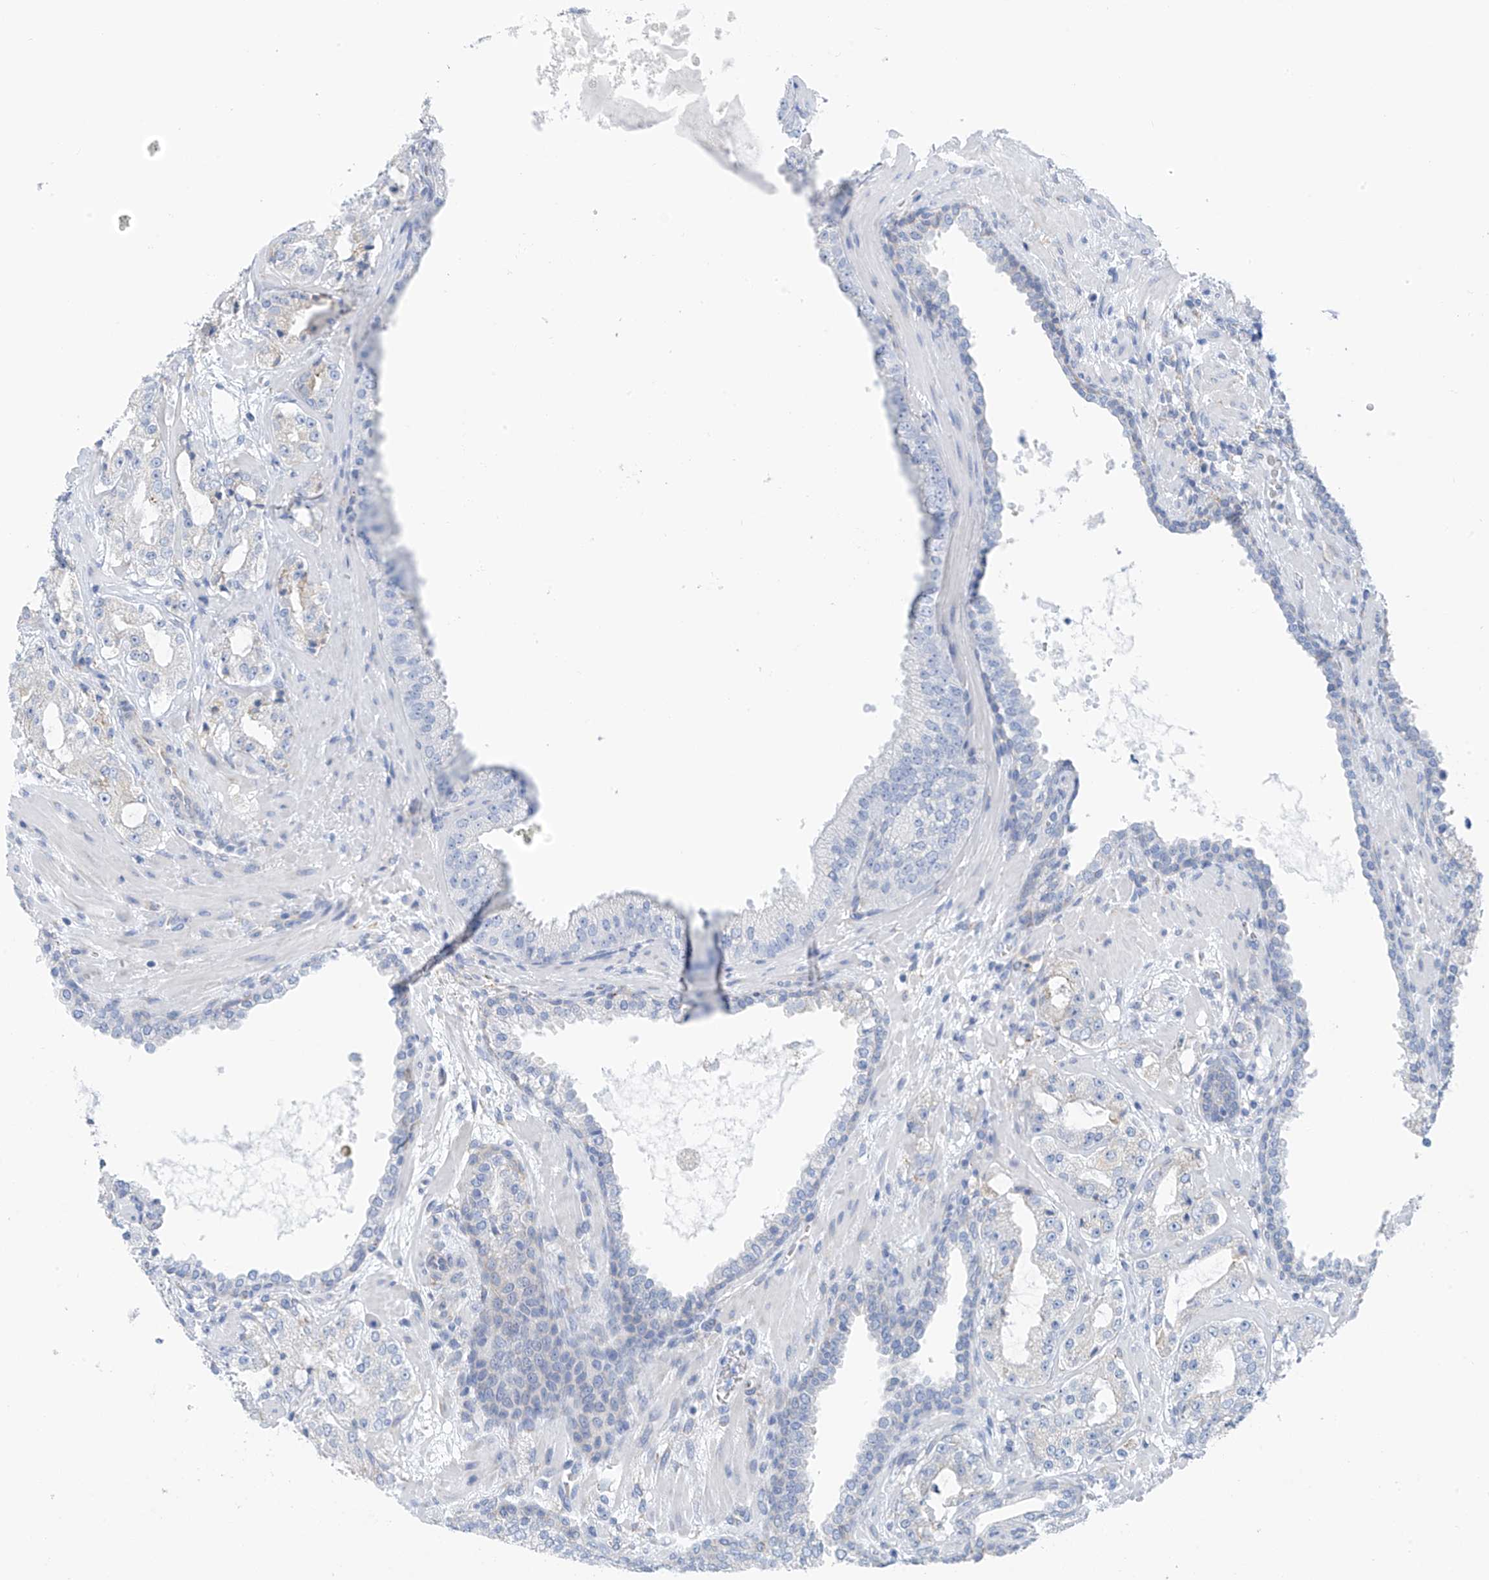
{"staining": {"intensity": "negative", "quantity": "none", "location": "none"}, "tissue": "prostate cancer", "cell_type": "Tumor cells", "image_type": "cancer", "snomed": [{"axis": "morphology", "description": "Adenocarcinoma, High grade"}, {"axis": "topography", "description": "Prostate"}], "caption": "There is no significant expression in tumor cells of prostate adenocarcinoma (high-grade).", "gene": "RCN2", "patient": {"sex": "male", "age": 64}}